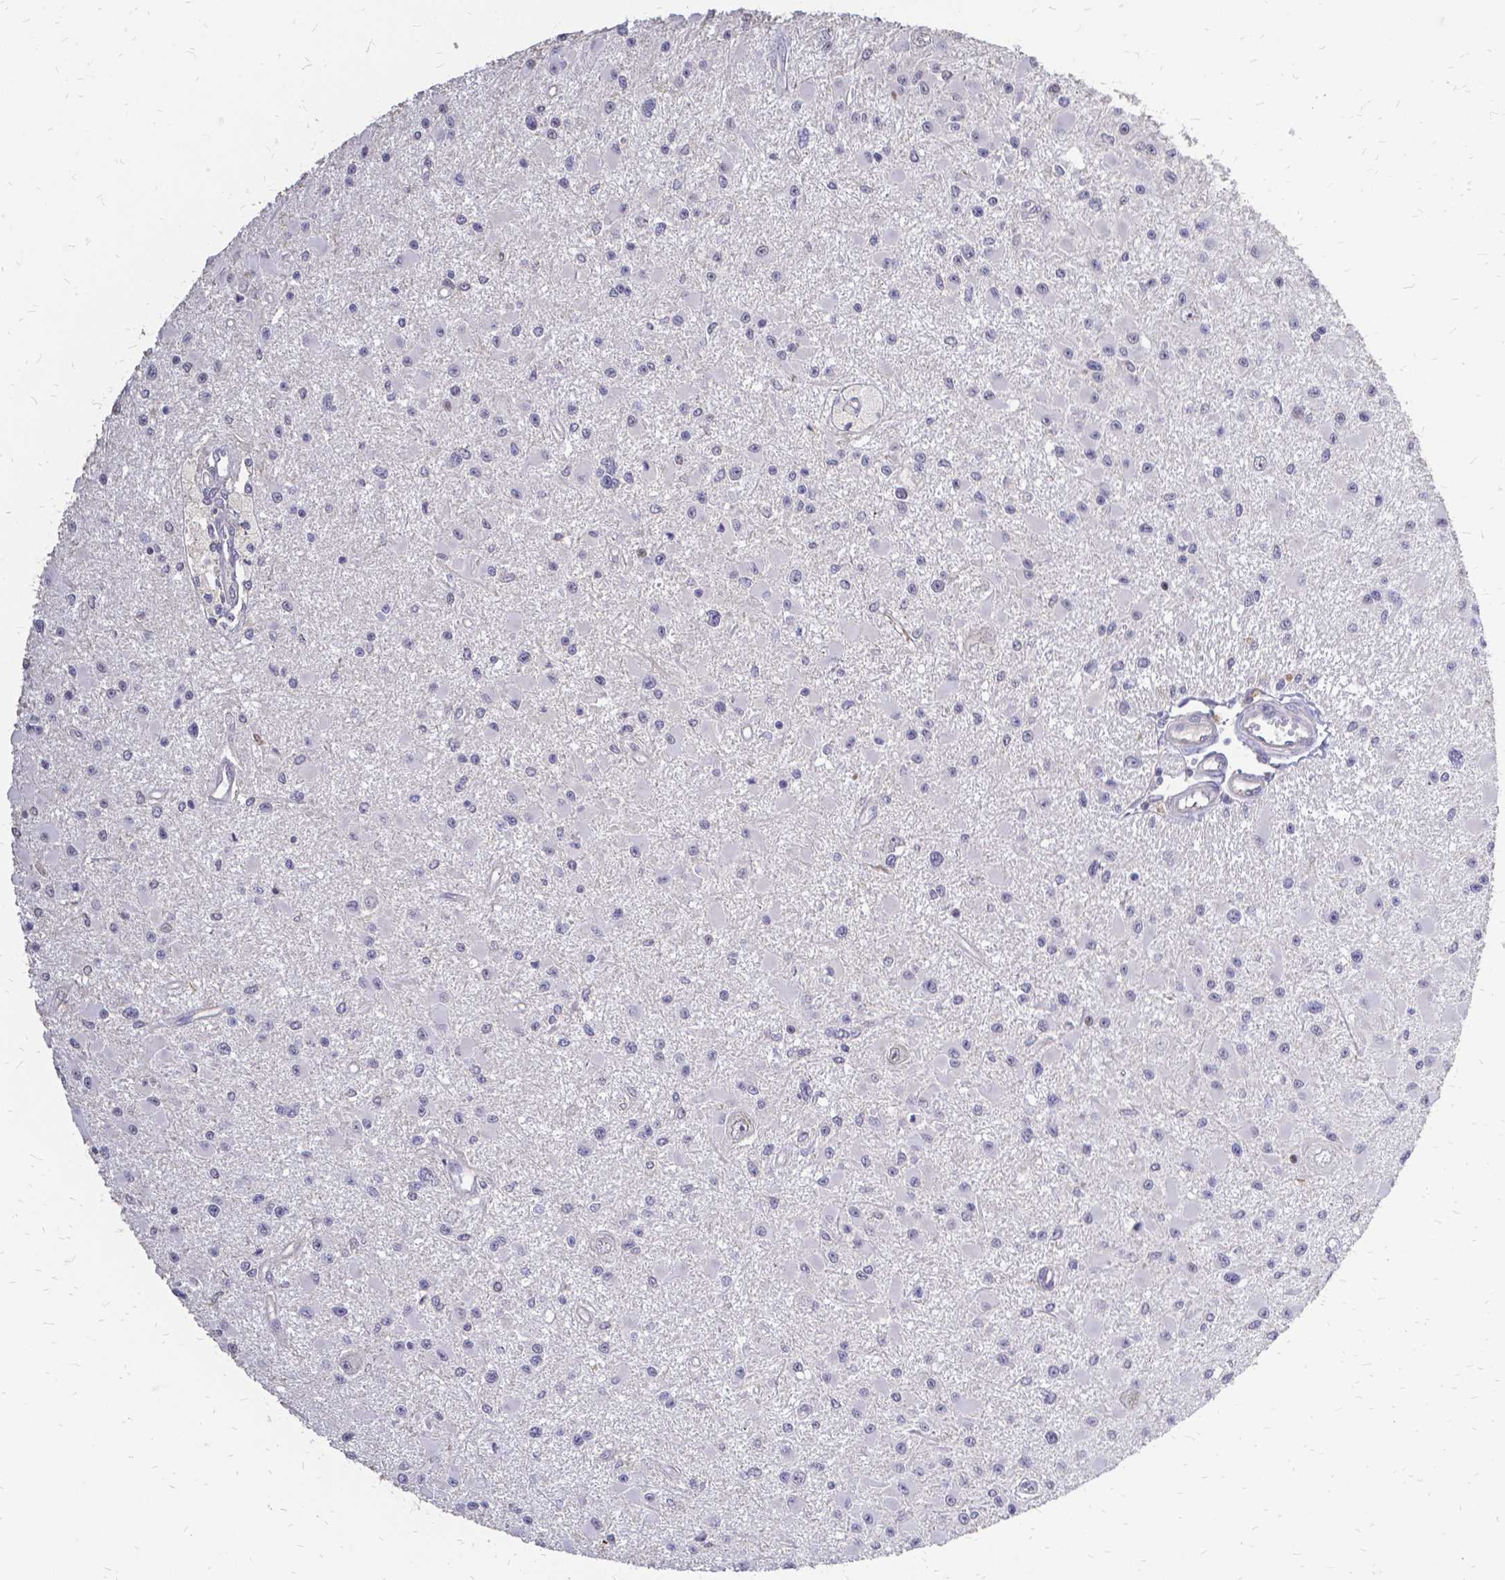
{"staining": {"intensity": "negative", "quantity": "none", "location": "none"}, "tissue": "glioma", "cell_type": "Tumor cells", "image_type": "cancer", "snomed": [{"axis": "morphology", "description": "Glioma, malignant, High grade"}, {"axis": "topography", "description": "Brain"}], "caption": "DAB immunohistochemical staining of human glioma demonstrates no significant staining in tumor cells.", "gene": "CIB1", "patient": {"sex": "male", "age": 54}}